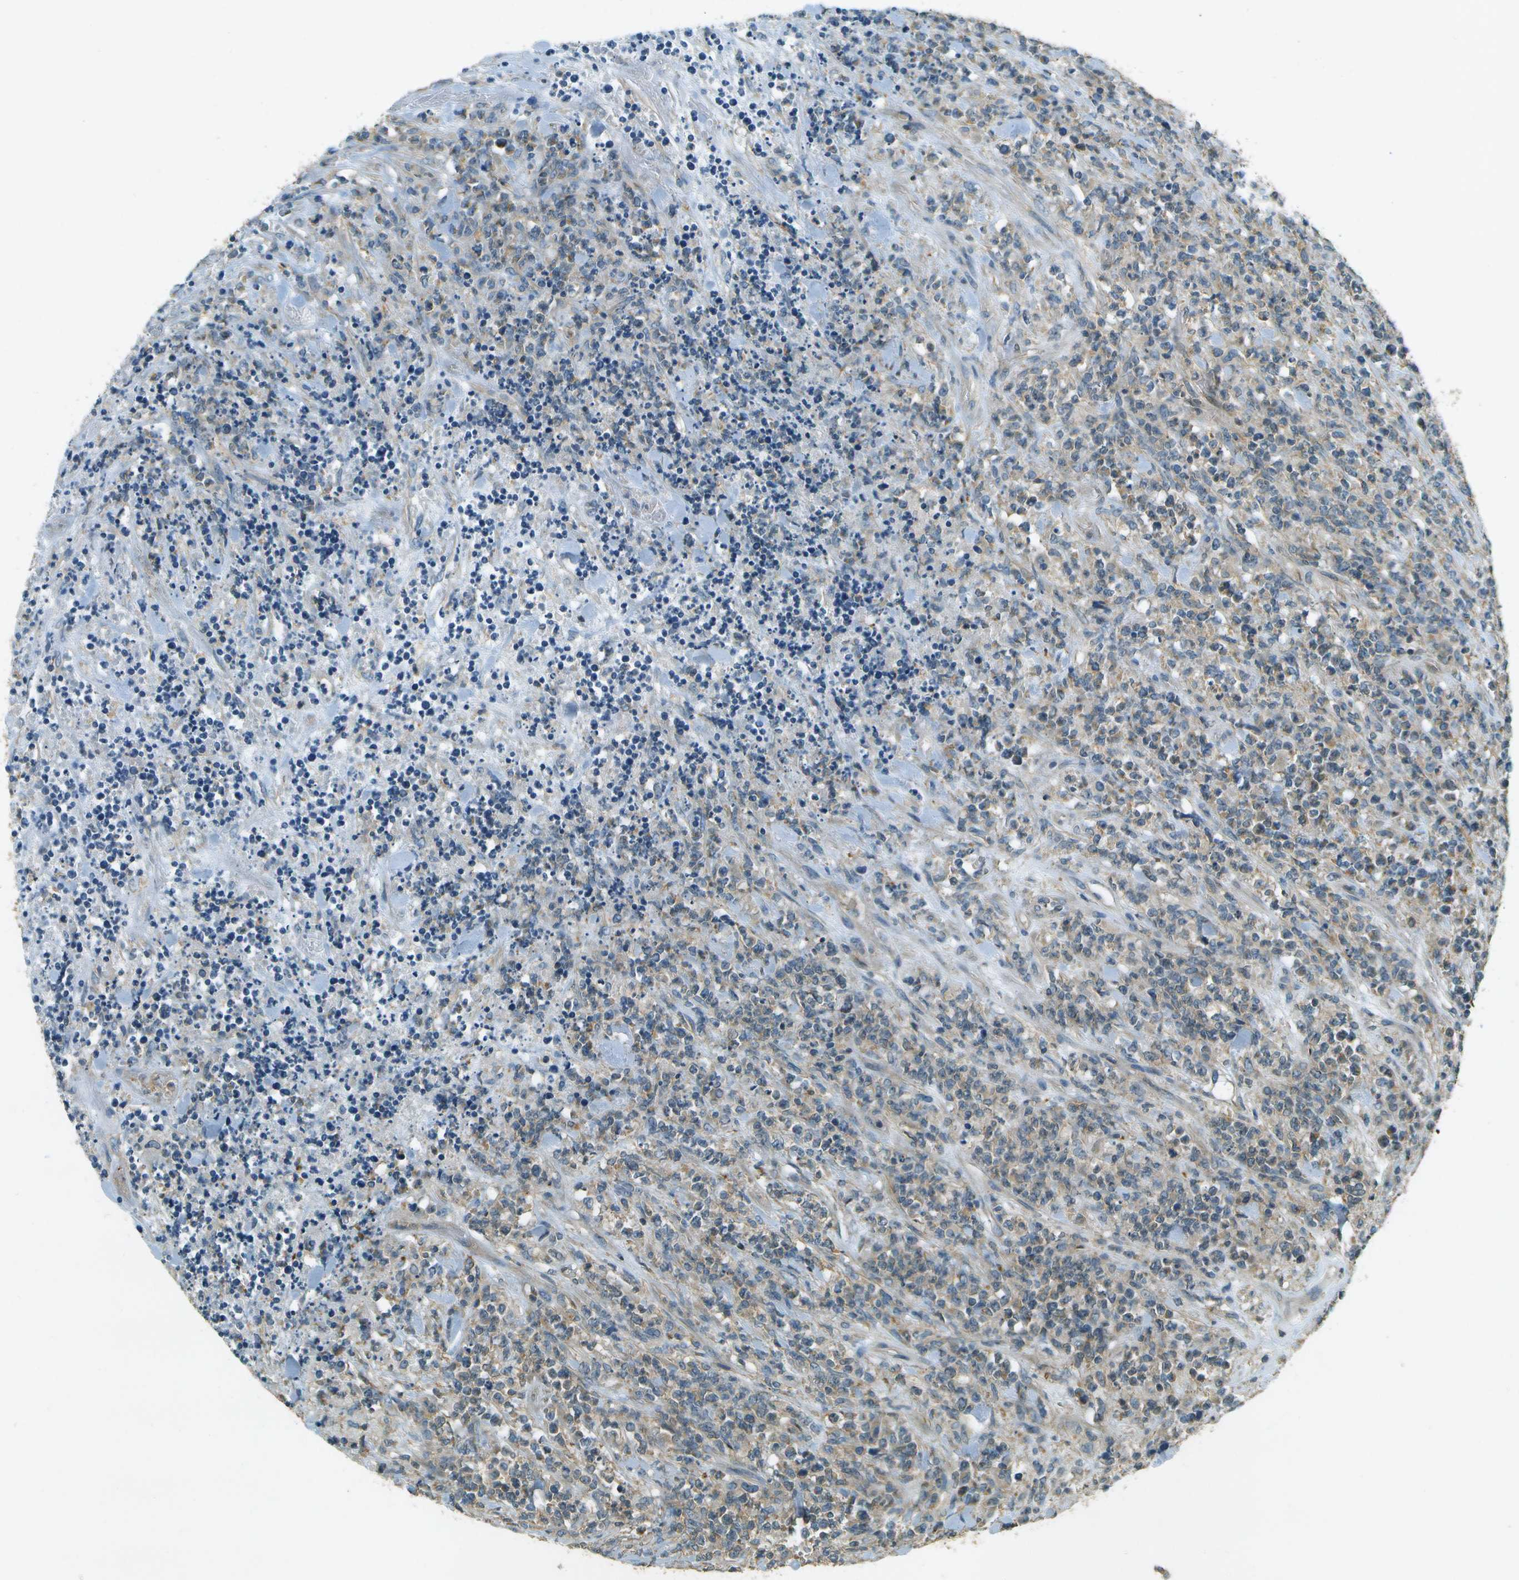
{"staining": {"intensity": "moderate", "quantity": "<25%", "location": "cytoplasmic/membranous"}, "tissue": "lymphoma", "cell_type": "Tumor cells", "image_type": "cancer", "snomed": [{"axis": "morphology", "description": "Malignant lymphoma, non-Hodgkin's type, High grade"}, {"axis": "topography", "description": "Soft tissue"}], "caption": "Protein staining shows moderate cytoplasmic/membranous expression in about <25% of tumor cells in lymphoma.", "gene": "NUDT4", "patient": {"sex": "male", "age": 18}}